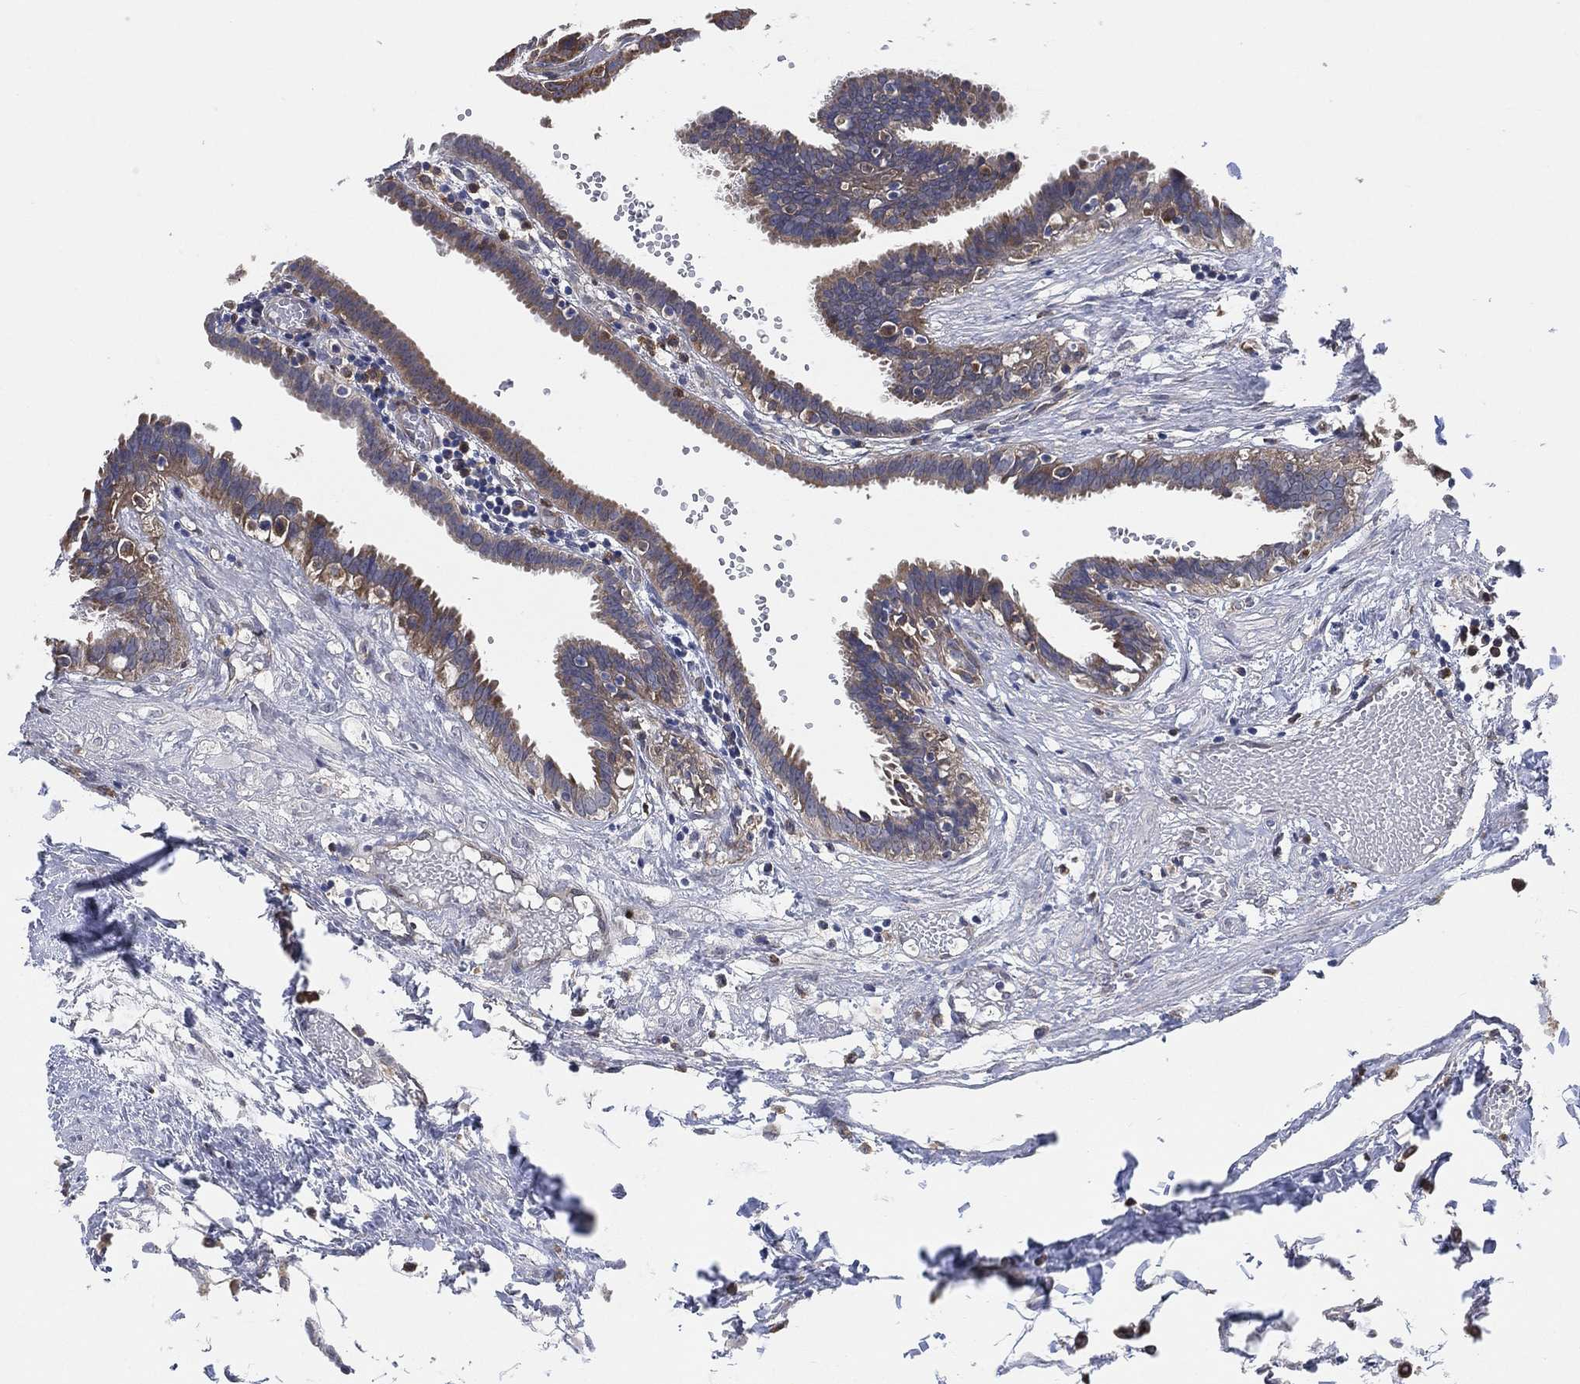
{"staining": {"intensity": "moderate", "quantity": ">75%", "location": "cytoplasmic/membranous"}, "tissue": "fallopian tube", "cell_type": "Glandular cells", "image_type": "normal", "snomed": [{"axis": "morphology", "description": "Normal tissue, NOS"}, {"axis": "topography", "description": "Fallopian tube"}], "caption": "IHC micrograph of unremarkable human fallopian tube stained for a protein (brown), which shows medium levels of moderate cytoplasmic/membranous positivity in approximately >75% of glandular cells.", "gene": "FES", "patient": {"sex": "female", "age": 37}}